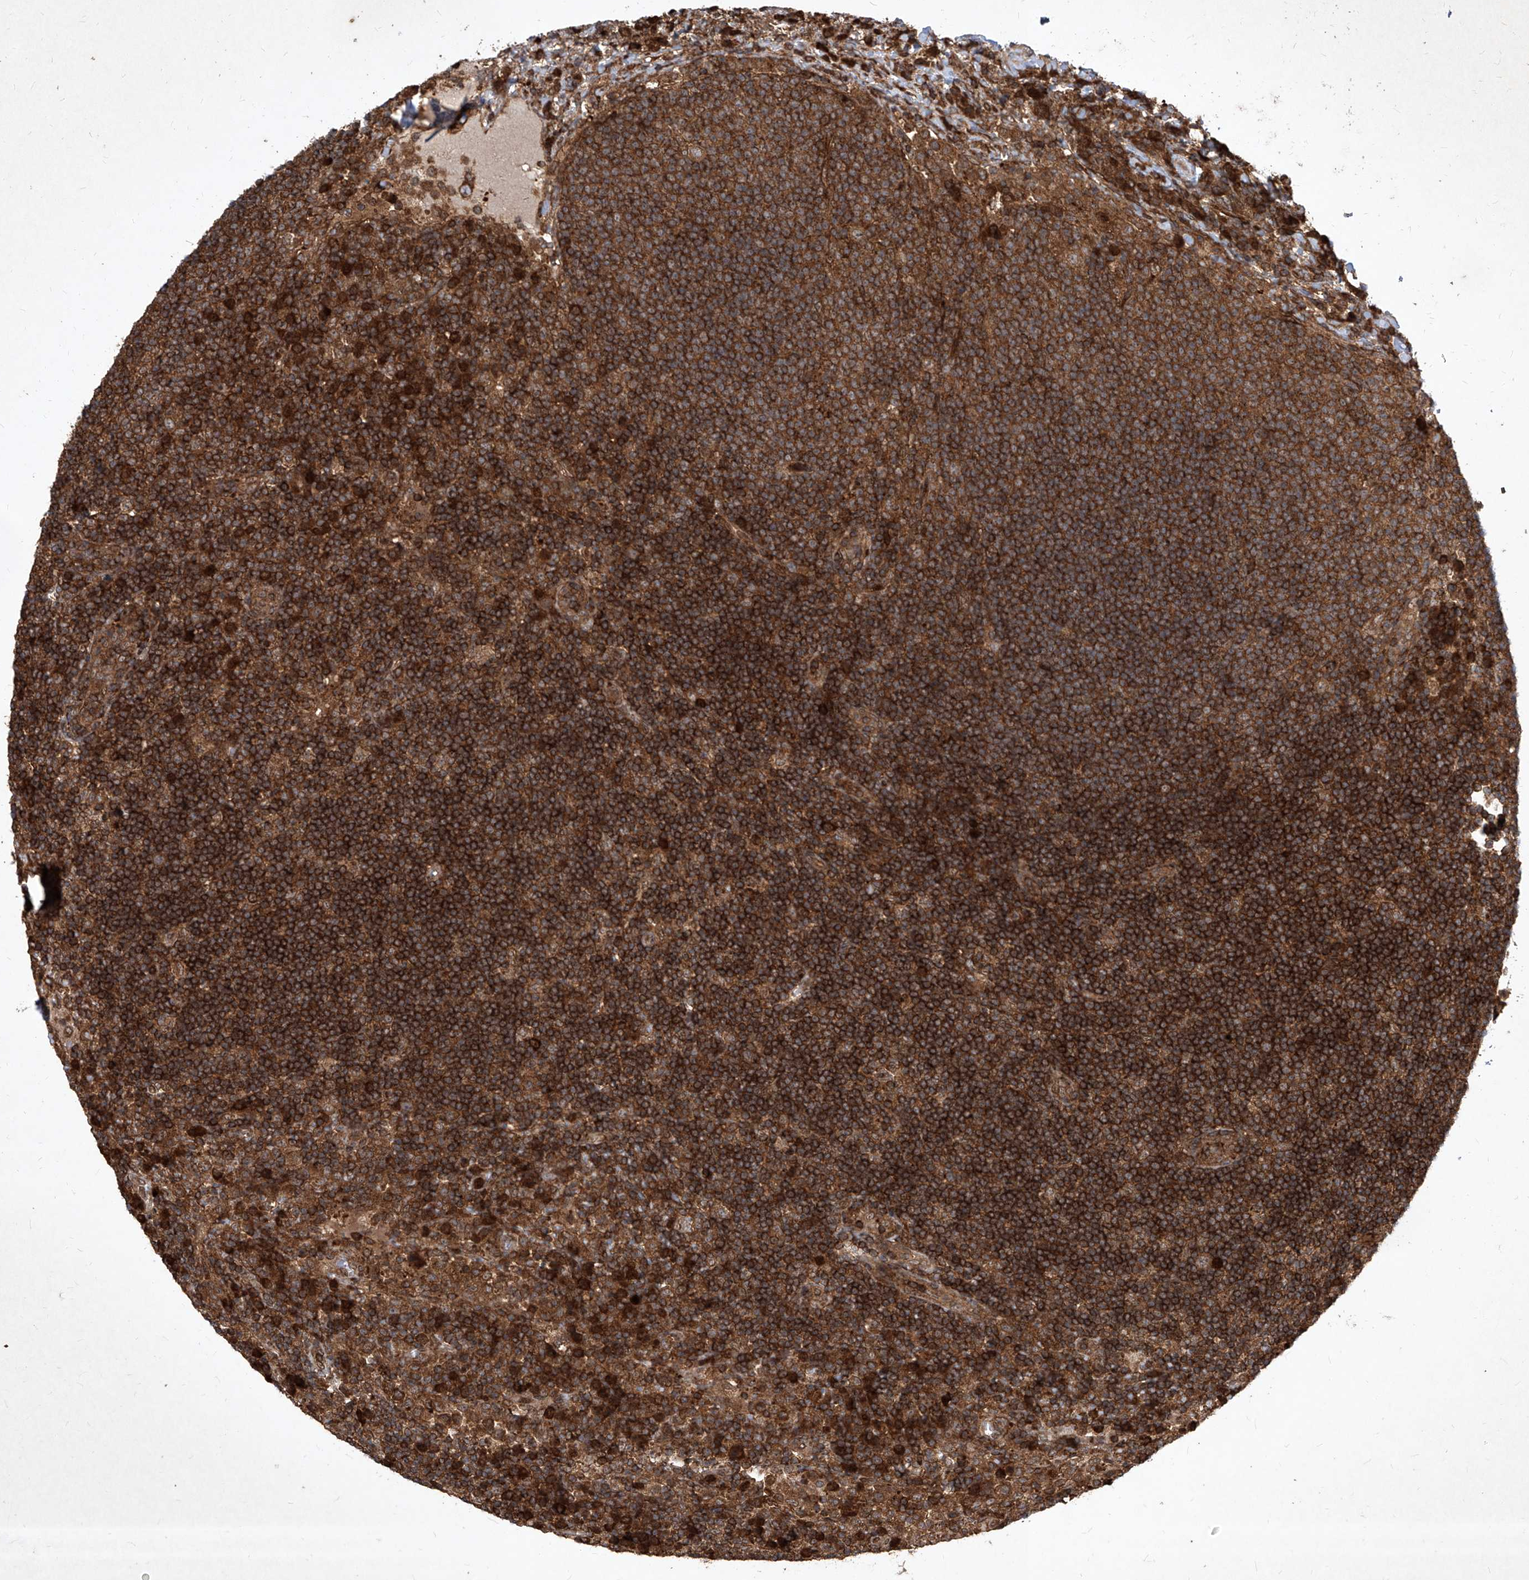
{"staining": {"intensity": "strong", "quantity": ">75%", "location": "cytoplasmic/membranous"}, "tissue": "lymph node", "cell_type": "Germinal center cells", "image_type": "normal", "snomed": [{"axis": "morphology", "description": "Normal tissue, NOS"}, {"axis": "topography", "description": "Lymph node"}], "caption": "A high amount of strong cytoplasmic/membranous staining is seen in approximately >75% of germinal center cells in benign lymph node.", "gene": "MAGED2", "patient": {"sex": "female", "age": 53}}